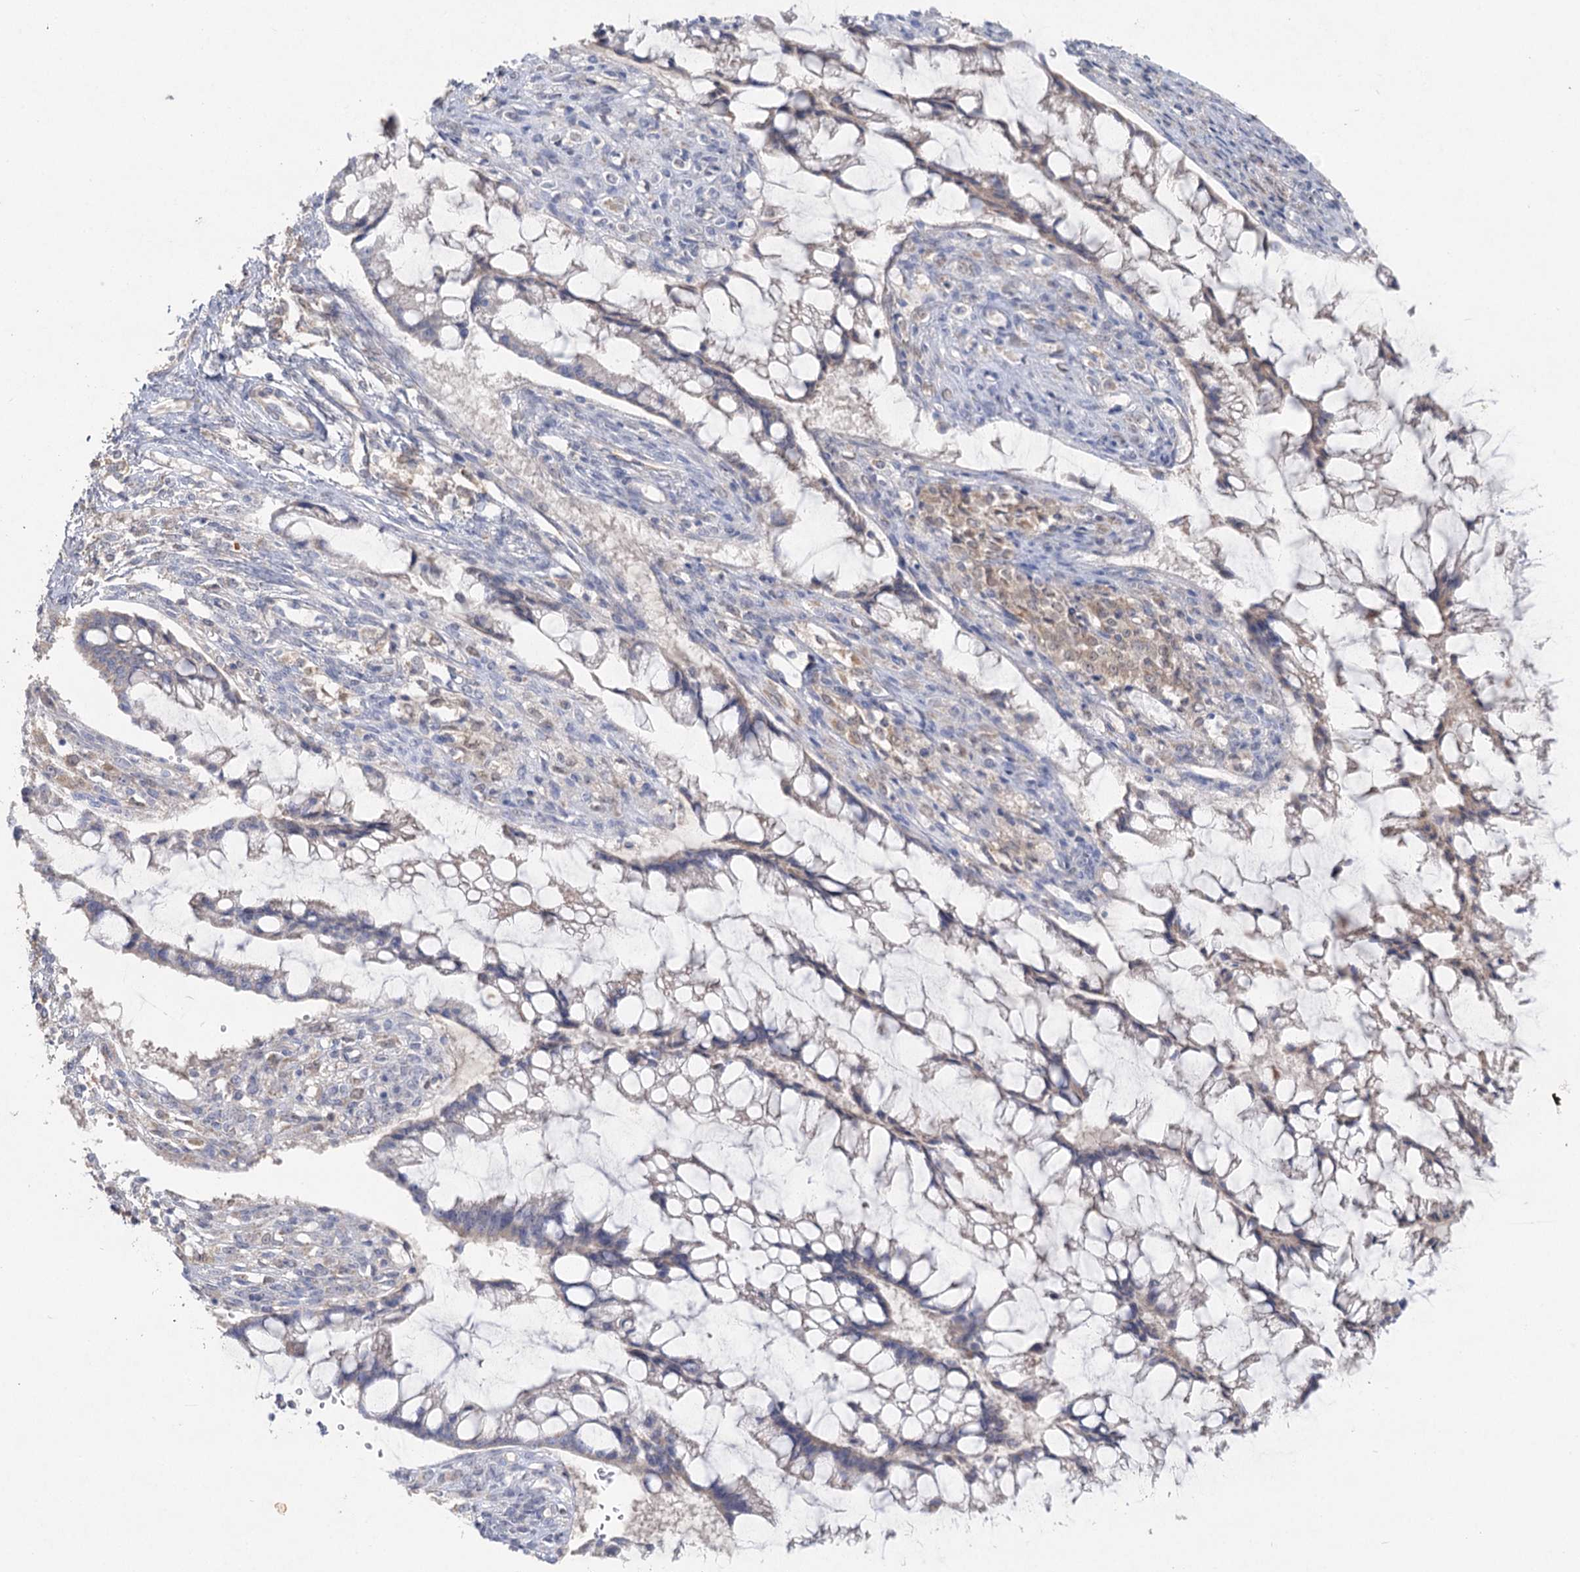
{"staining": {"intensity": "weak", "quantity": "25%-75%", "location": "cytoplasmic/membranous"}, "tissue": "ovarian cancer", "cell_type": "Tumor cells", "image_type": "cancer", "snomed": [{"axis": "morphology", "description": "Cystadenocarcinoma, mucinous, NOS"}, {"axis": "topography", "description": "Ovary"}], "caption": "Weak cytoplasmic/membranous positivity is appreciated in approximately 25%-75% of tumor cells in mucinous cystadenocarcinoma (ovarian). The staining is performed using DAB (3,3'-diaminobenzidine) brown chromogen to label protein expression. The nuclei are counter-stained blue using hematoxylin.", "gene": "TMEM187", "patient": {"sex": "female", "age": 73}}